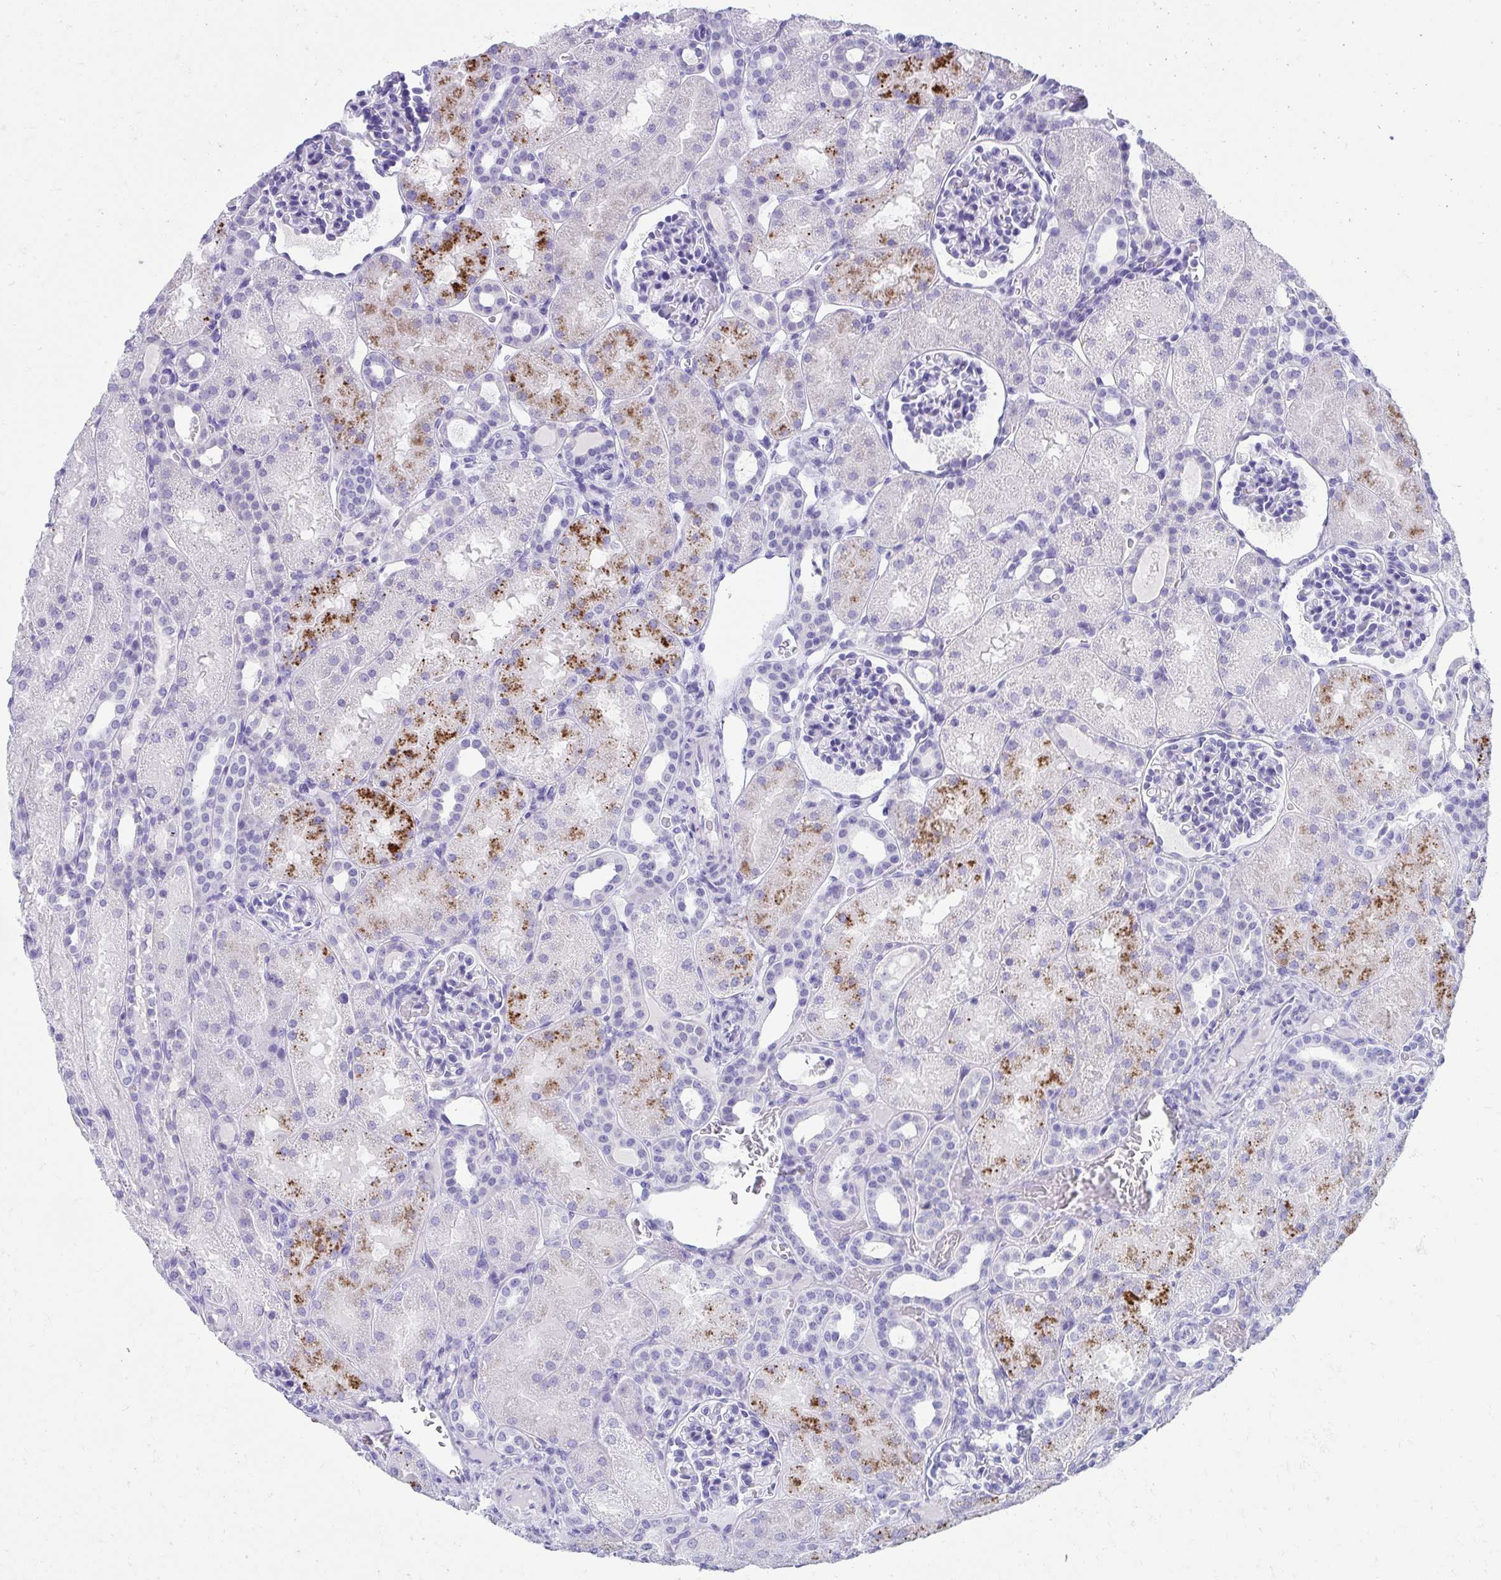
{"staining": {"intensity": "negative", "quantity": "none", "location": "none"}, "tissue": "kidney", "cell_type": "Cells in glomeruli", "image_type": "normal", "snomed": [{"axis": "morphology", "description": "Normal tissue, NOS"}, {"axis": "topography", "description": "Kidney"}], "caption": "Immunohistochemistry (IHC) photomicrograph of unremarkable human kidney stained for a protein (brown), which demonstrates no expression in cells in glomeruli. (Immunohistochemistry (IHC), brightfield microscopy, high magnification).", "gene": "SEC14L3", "patient": {"sex": "male", "age": 2}}